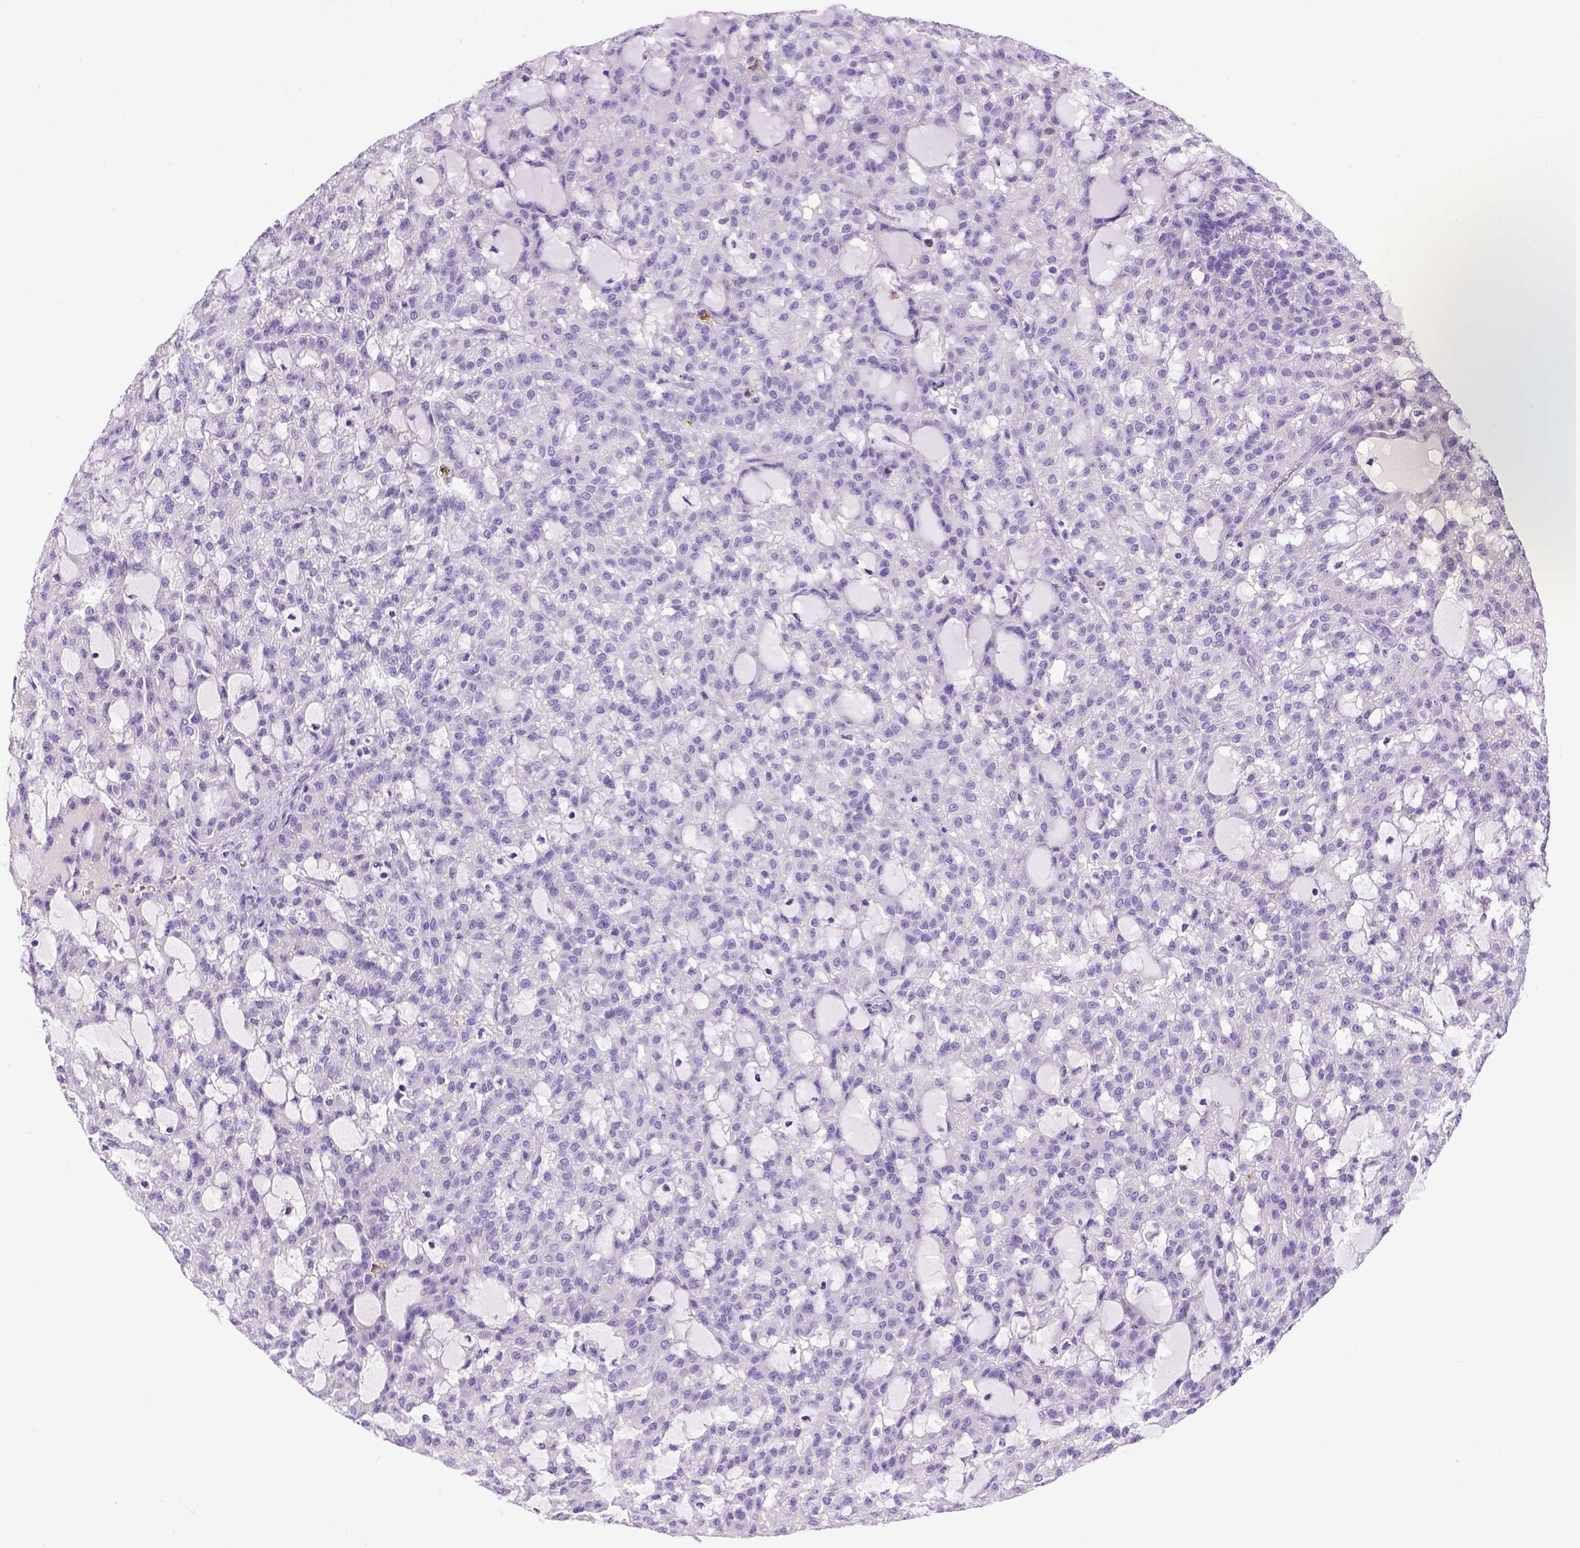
{"staining": {"intensity": "negative", "quantity": "none", "location": "none"}, "tissue": "renal cancer", "cell_type": "Tumor cells", "image_type": "cancer", "snomed": [{"axis": "morphology", "description": "Adenocarcinoma, NOS"}, {"axis": "topography", "description": "Kidney"}], "caption": "The histopathology image exhibits no significant staining in tumor cells of renal cancer.", "gene": "BAAT", "patient": {"sex": "male", "age": 63}}